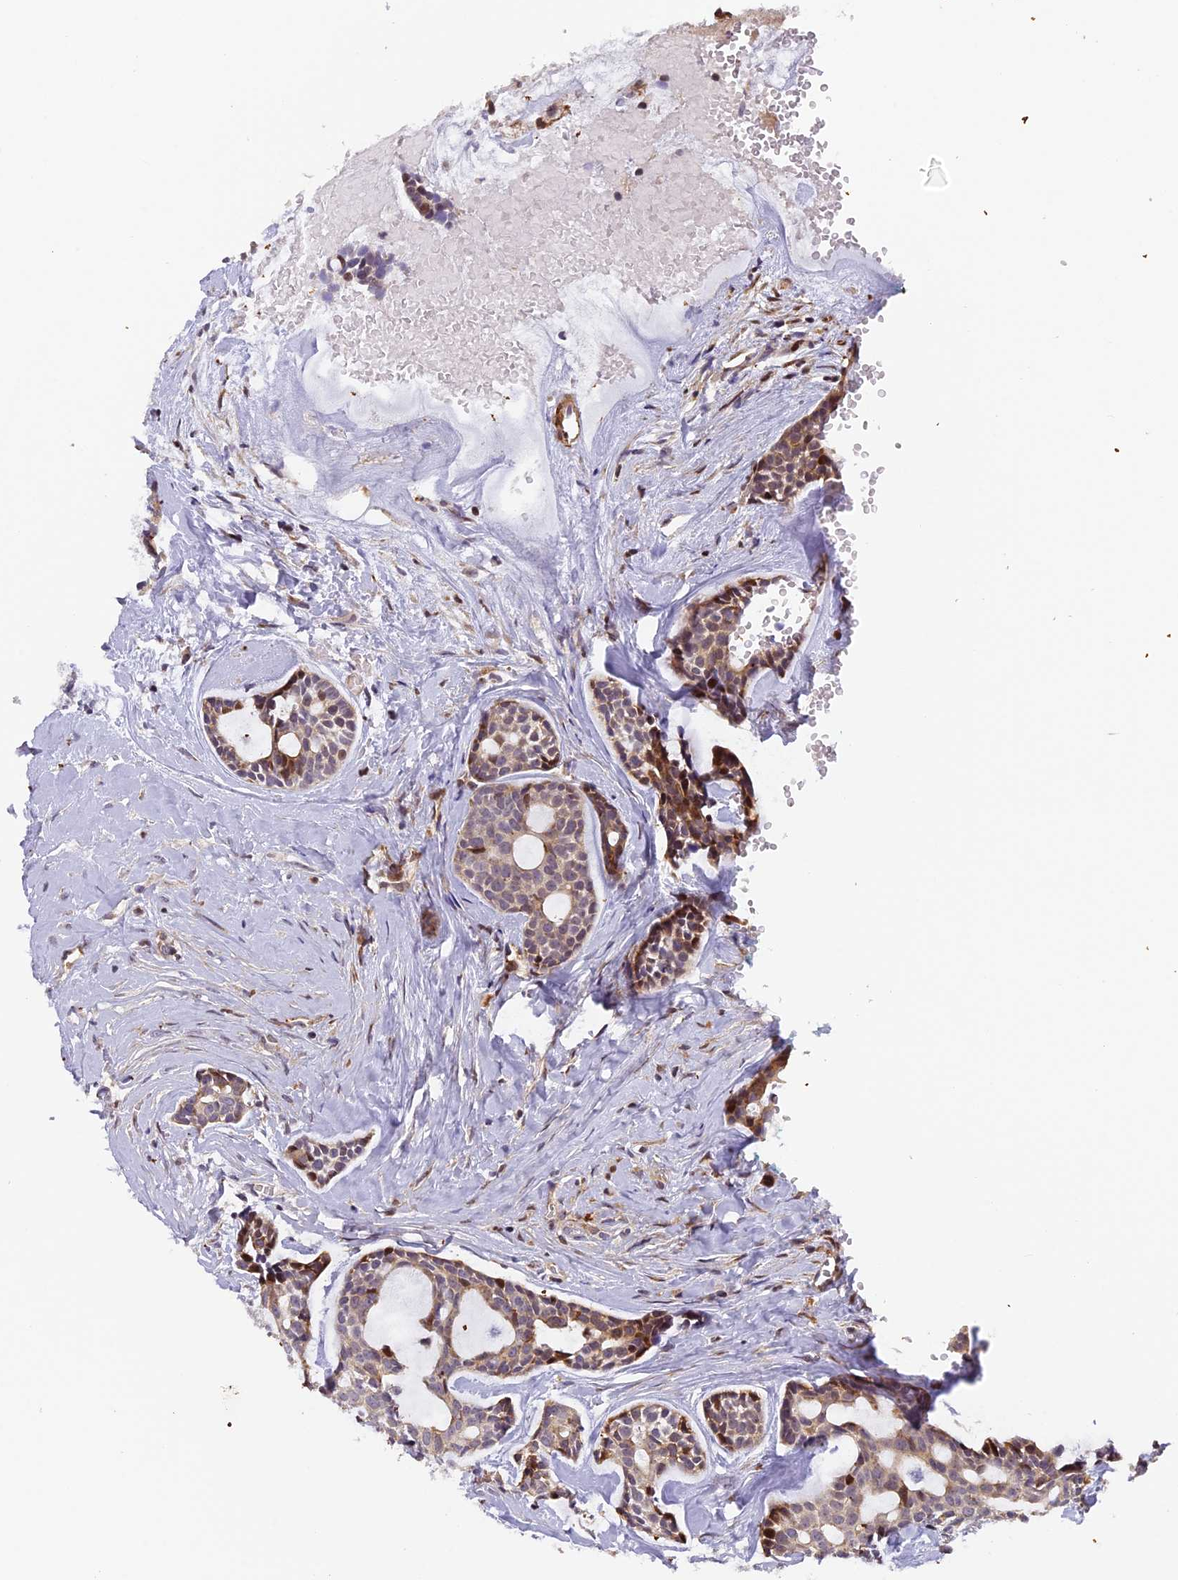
{"staining": {"intensity": "strong", "quantity": "<25%", "location": "nuclear"}, "tissue": "head and neck cancer", "cell_type": "Tumor cells", "image_type": "cancer", "snomed": [{"axis": "morphology", "description": "Normal tissue, NOS"}, {"axis": "morphology", "description": "Adenocarcinoma, NOS"}, {"axis": "topography", "description": "Subcutis"}, {"axis": "topography", "description": "Nasopharynx"}, {"axis": "topography", "description": "Head-Neck"}], "caption": "A micrograph of human head and neck cancer (adenocarcinoma) stained for a protein exhibits strong nuclear brown staining in tumor cells.", "gene": "RAB28", "patient": {"sex": "female", "age": 73}}